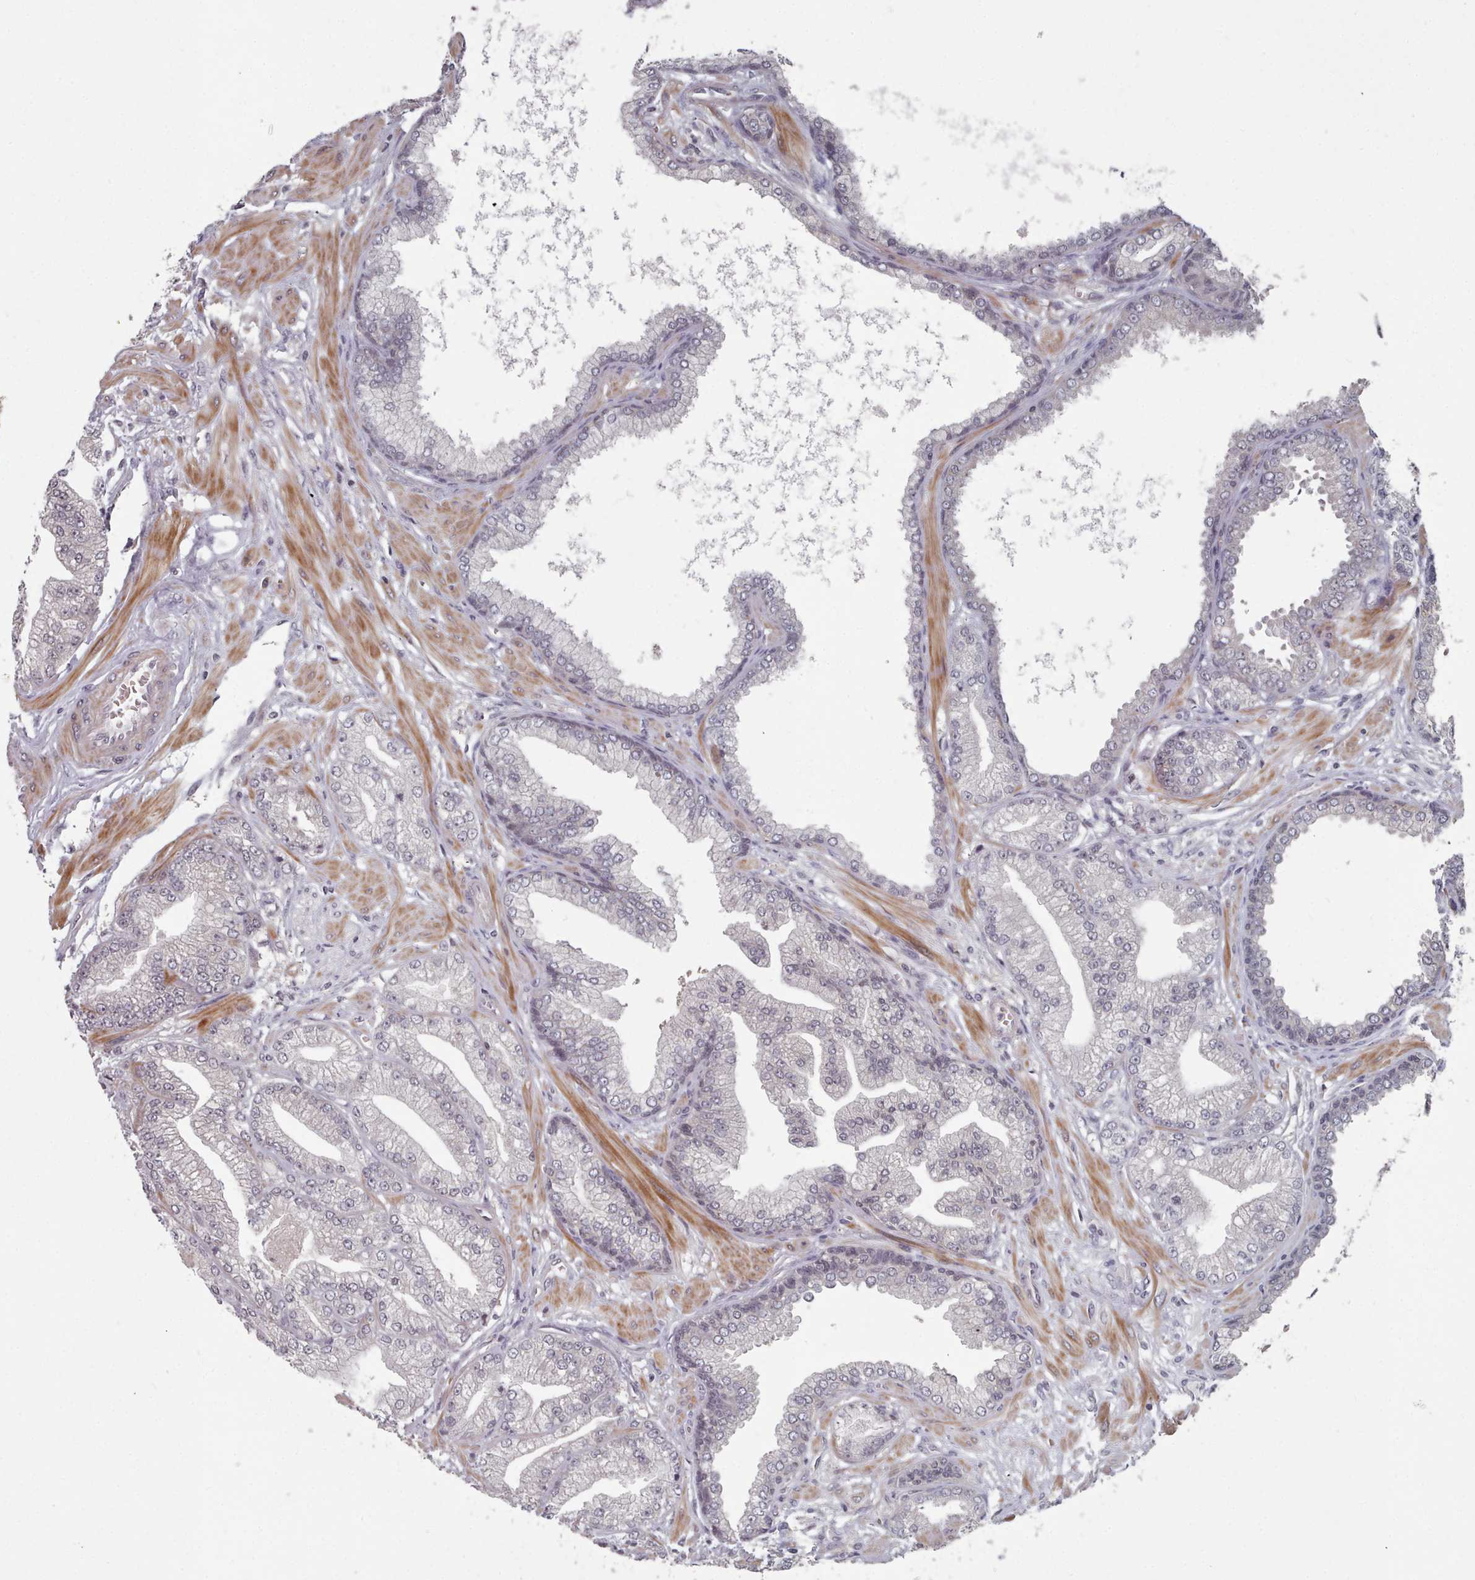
{"staining": {"intensity": "negative", "quantity": "none", "location": "none"}, "tissue": "prostate cancer", "cell_type": "Tumor cells", "image_type": "cancer", "snomed": [{"axis": "morphology", "description": "Adenocarcinoma, Low grade"}, {"axis": "topography", "description": "Prostate"}], "caption": "This is an immunohistochemistry (IHC) micrograph of human prostate low-grade adenocarcinoma. There is no expression in tumor cells.", "gene": "HYAL3", "patient": {"sex": "male", "age": 55}}